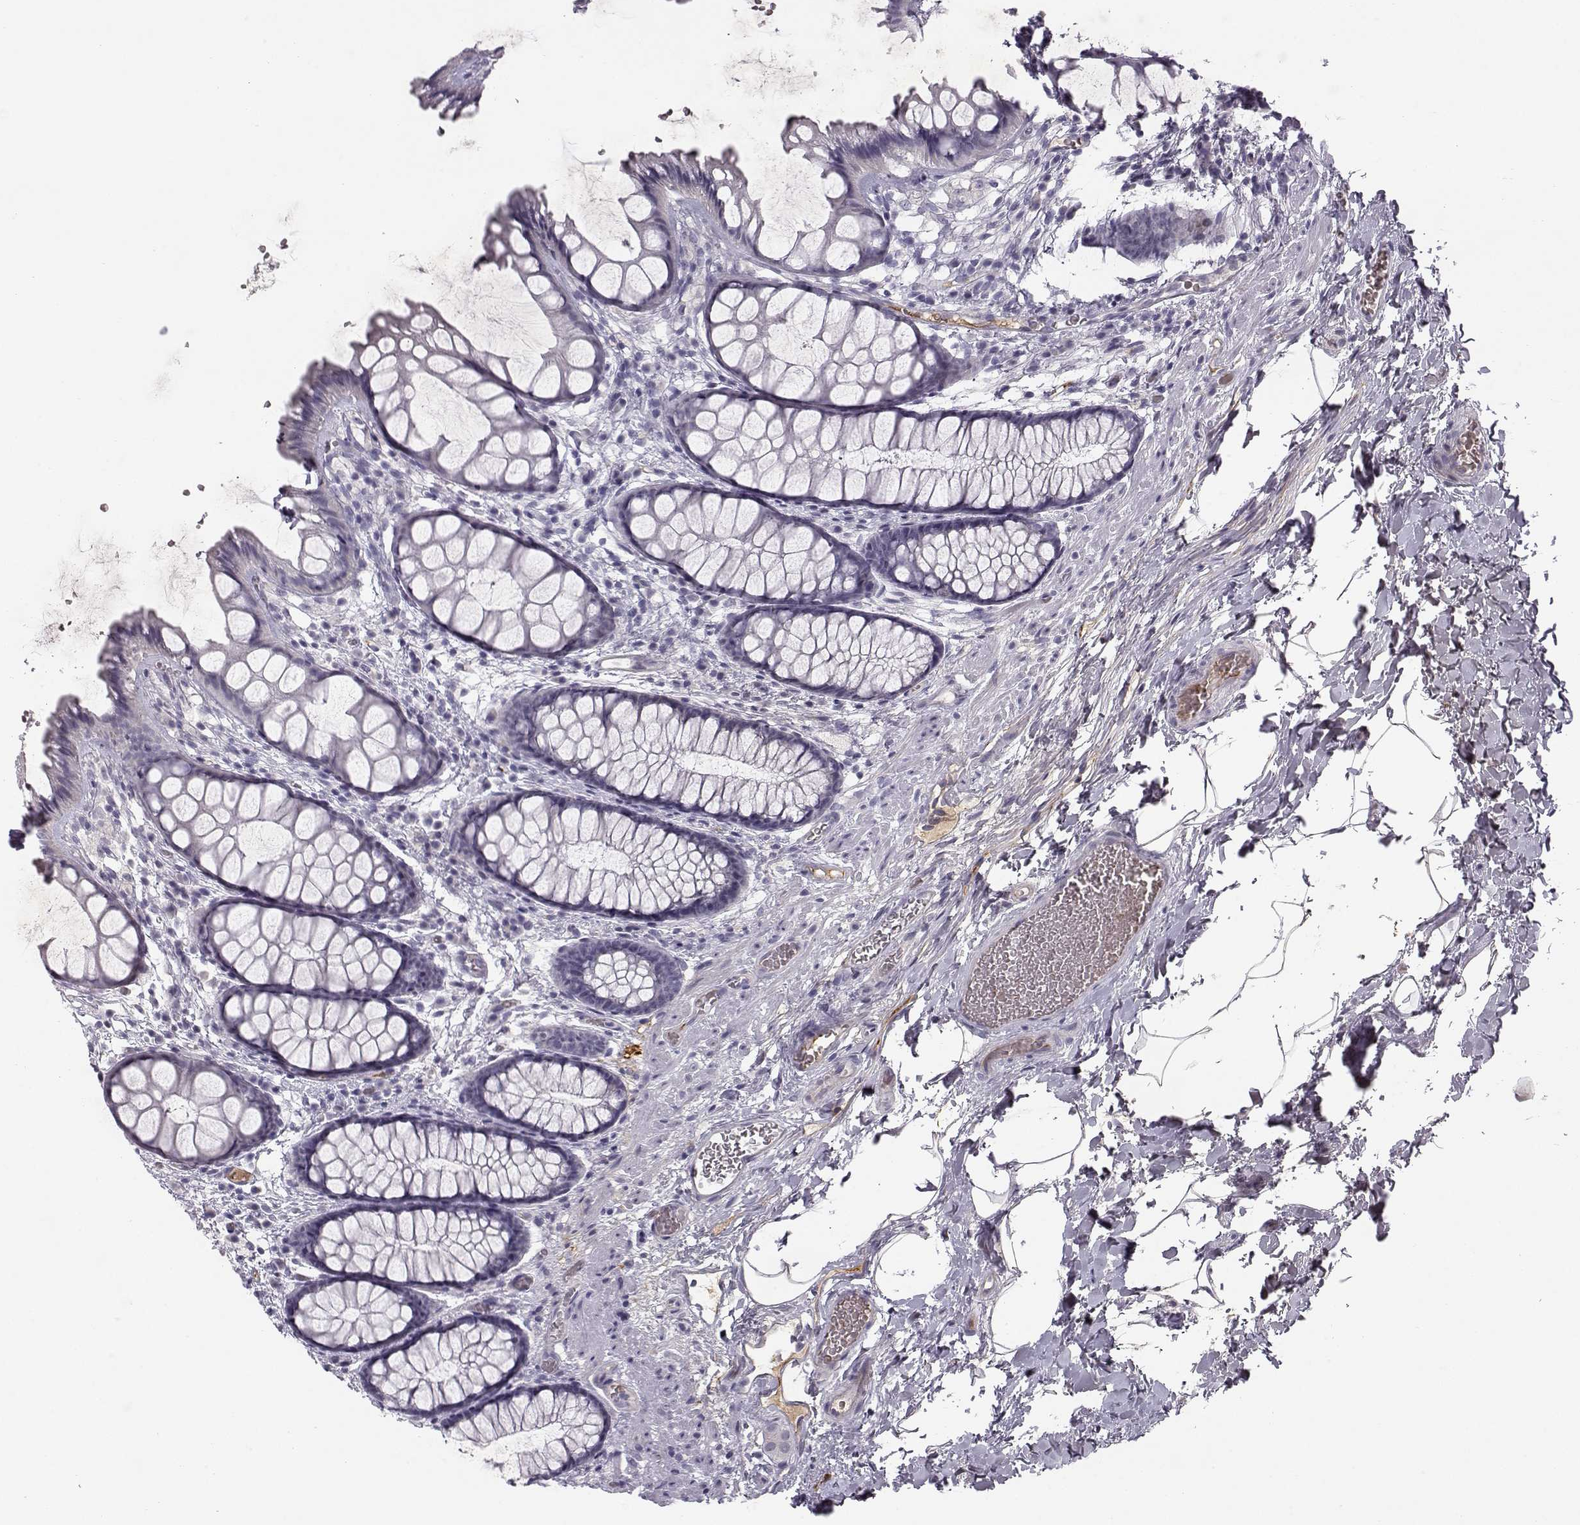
{"staining": {"intensity": "negative", "quantity": "none", "location": "none"}, "tissue": "rectum", "cell_type": "Glandular cells", "image_type": "normal", "snomed": [{"axis": "morphology", "description": "Normal tissue, NOS"}, {"axis": "topography", "description": "Rectum"}], "caption": "DAB (3,3'-diaminobenzidine) immunohistochemical staining of unremarkable human rectum shows no significant positivity in glandular cells.", "gene": "PABPC1L2A", "patient": {"sex": "female", "age": 62}}